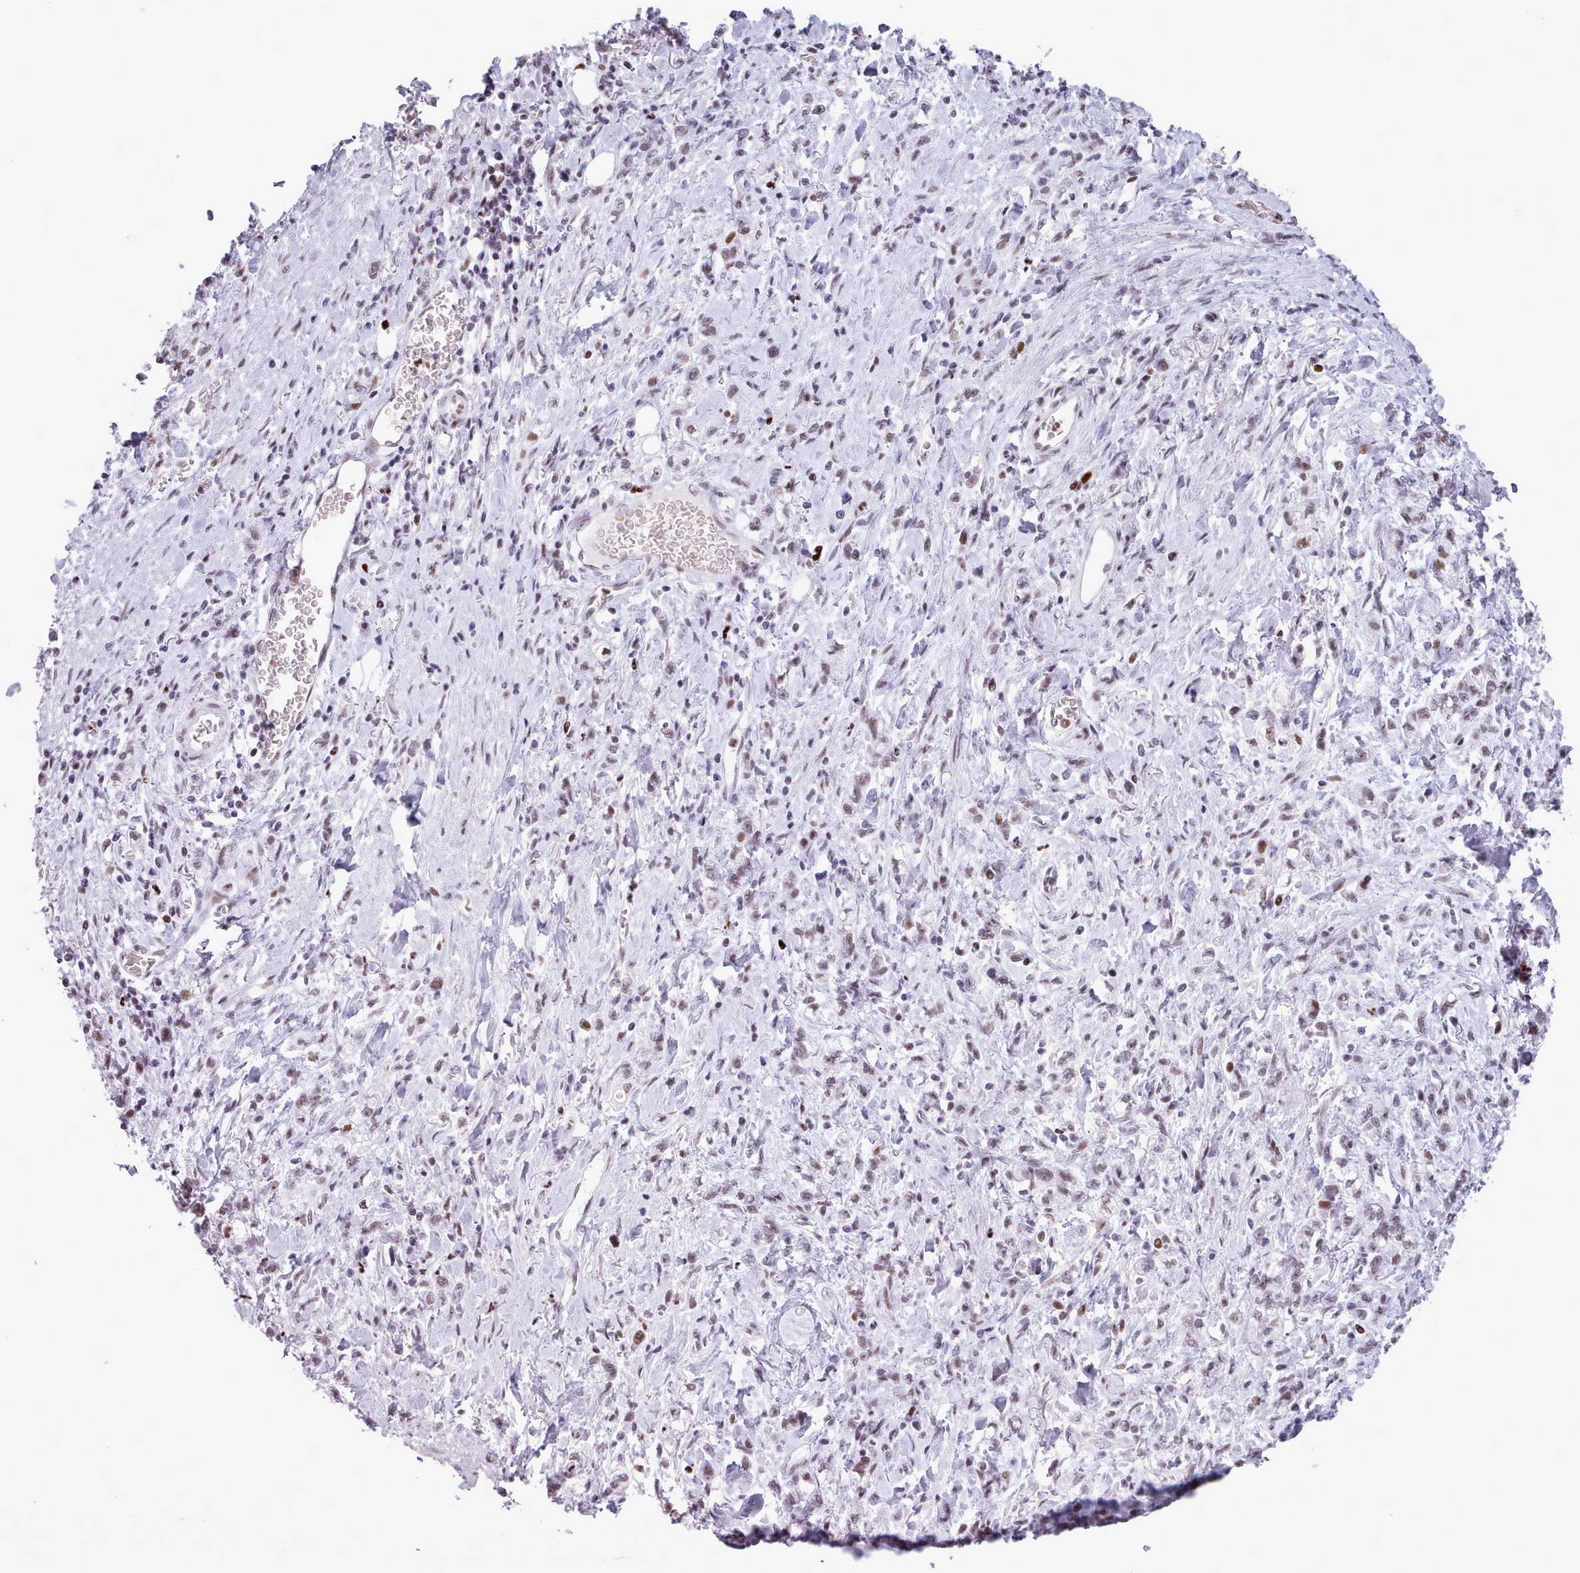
{"staining": {"intensity": "weak", "quantity": ">75%", "location": "nuclear"}, "tissue": "stomach cancer", "cell_type": "Tumor cells", "image_type": "cancer", "snomed": [{"axis": "morphology", "description": "Adenocarcinoma, NOS"}, {"axis": "topography", "description": "Stomach"}], "caption": "Immunohistochemistry (IHC) of human adenocarcinoma (stomach) displays low levels of weak nuclear positivity in about >75% of tumor cells.", "gene": "SRSF4", "patient": {"sex": "male", "age": 77}}